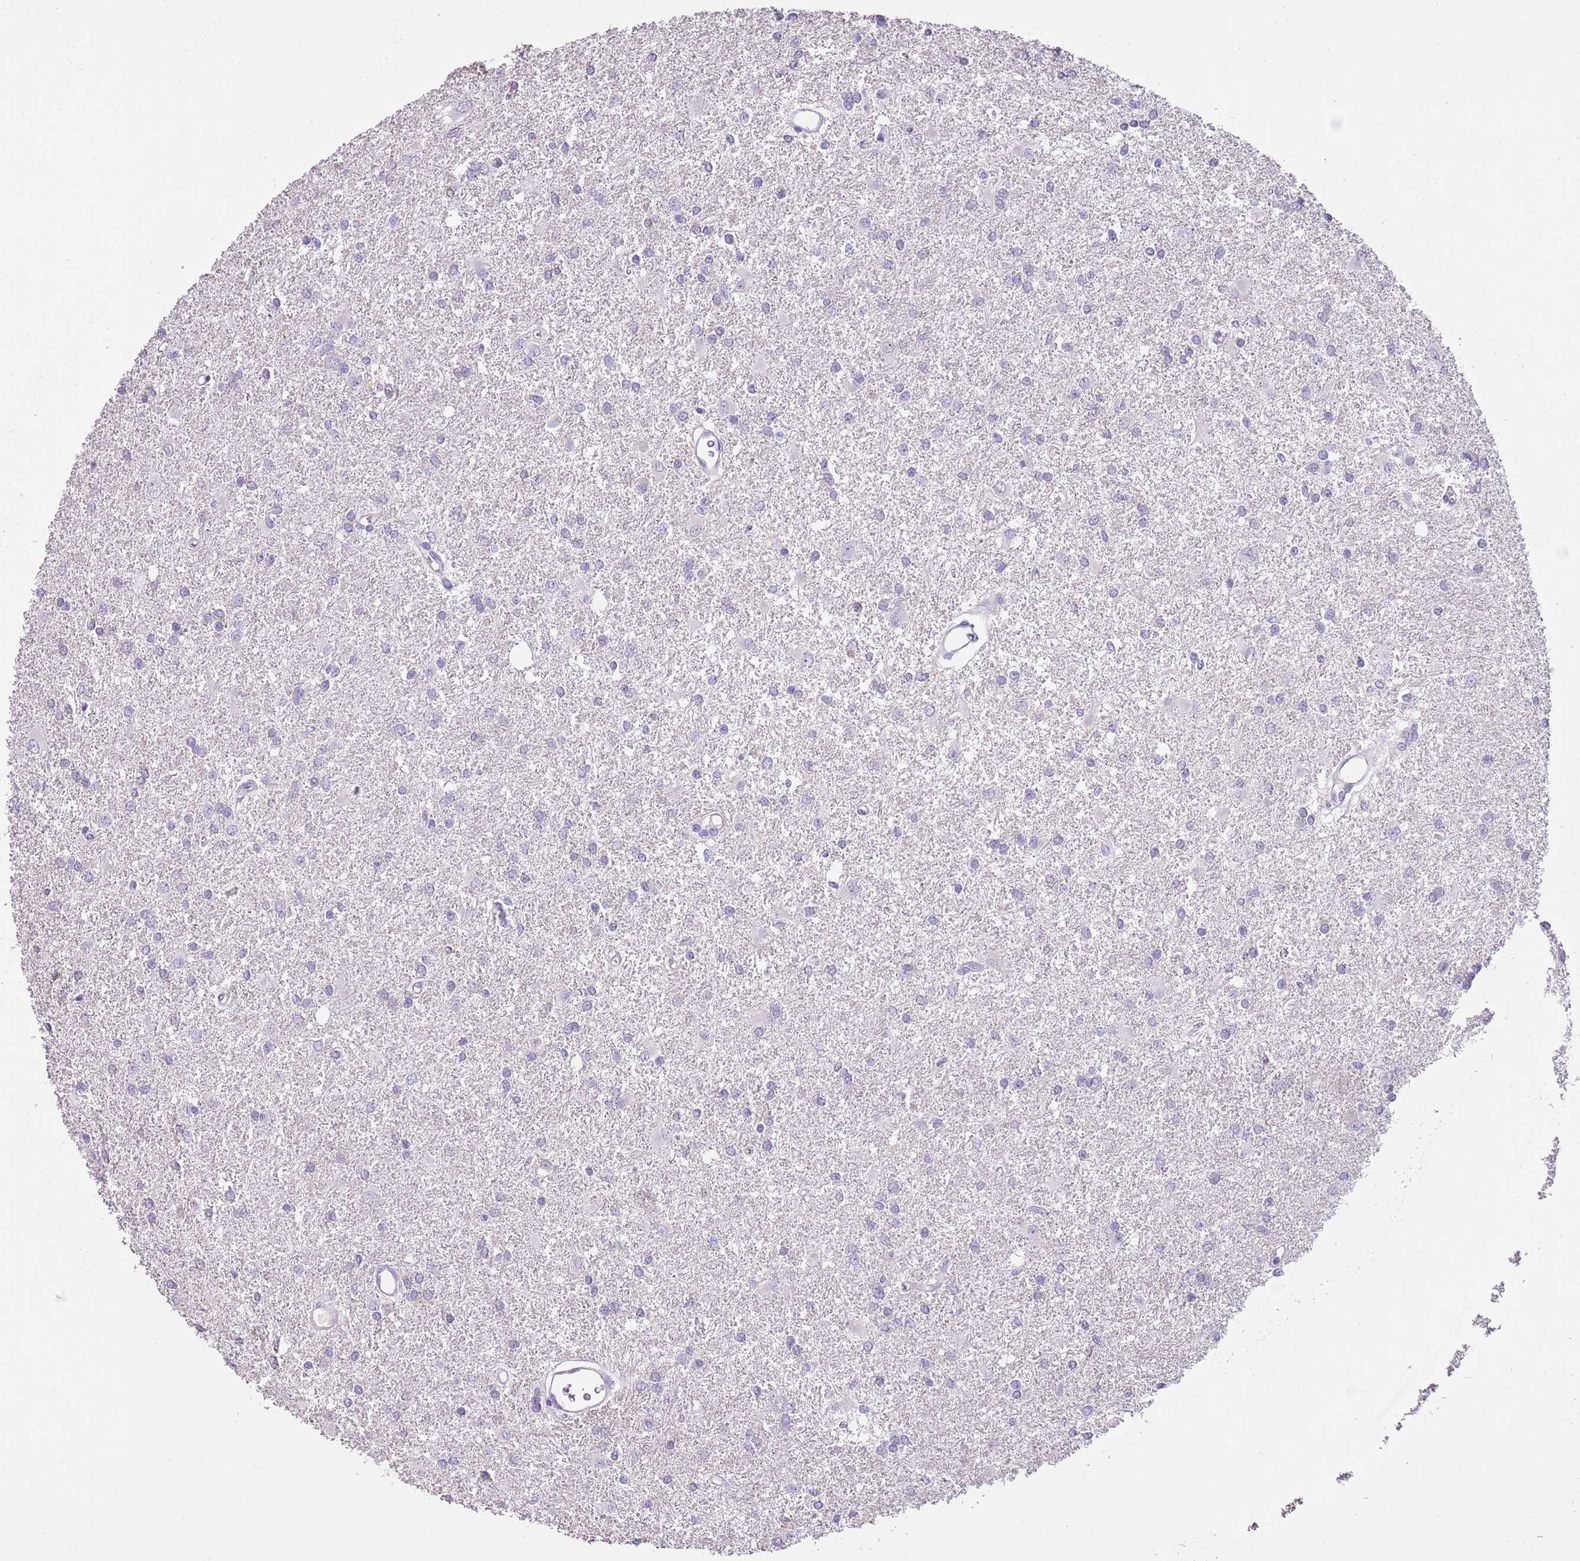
{"staining": {"intensity": "negative", "quantity": "none", "location": "none"}, "tissue": "glioma", "cell_type": "Tumor cells", "image_type": "cancer", "snomed": [{"axis": "morphology", "description": "Glioma, malignant, High grade"}, {"axis": "topography", "description": "Brain"}], "caption": "Immunohistochemistry image of glioma stained for a protein (brown), which exhibits no positivity in tumor cells.", "gene": "CLEC2A", "patient": {"sex": "female", "age": 50}}